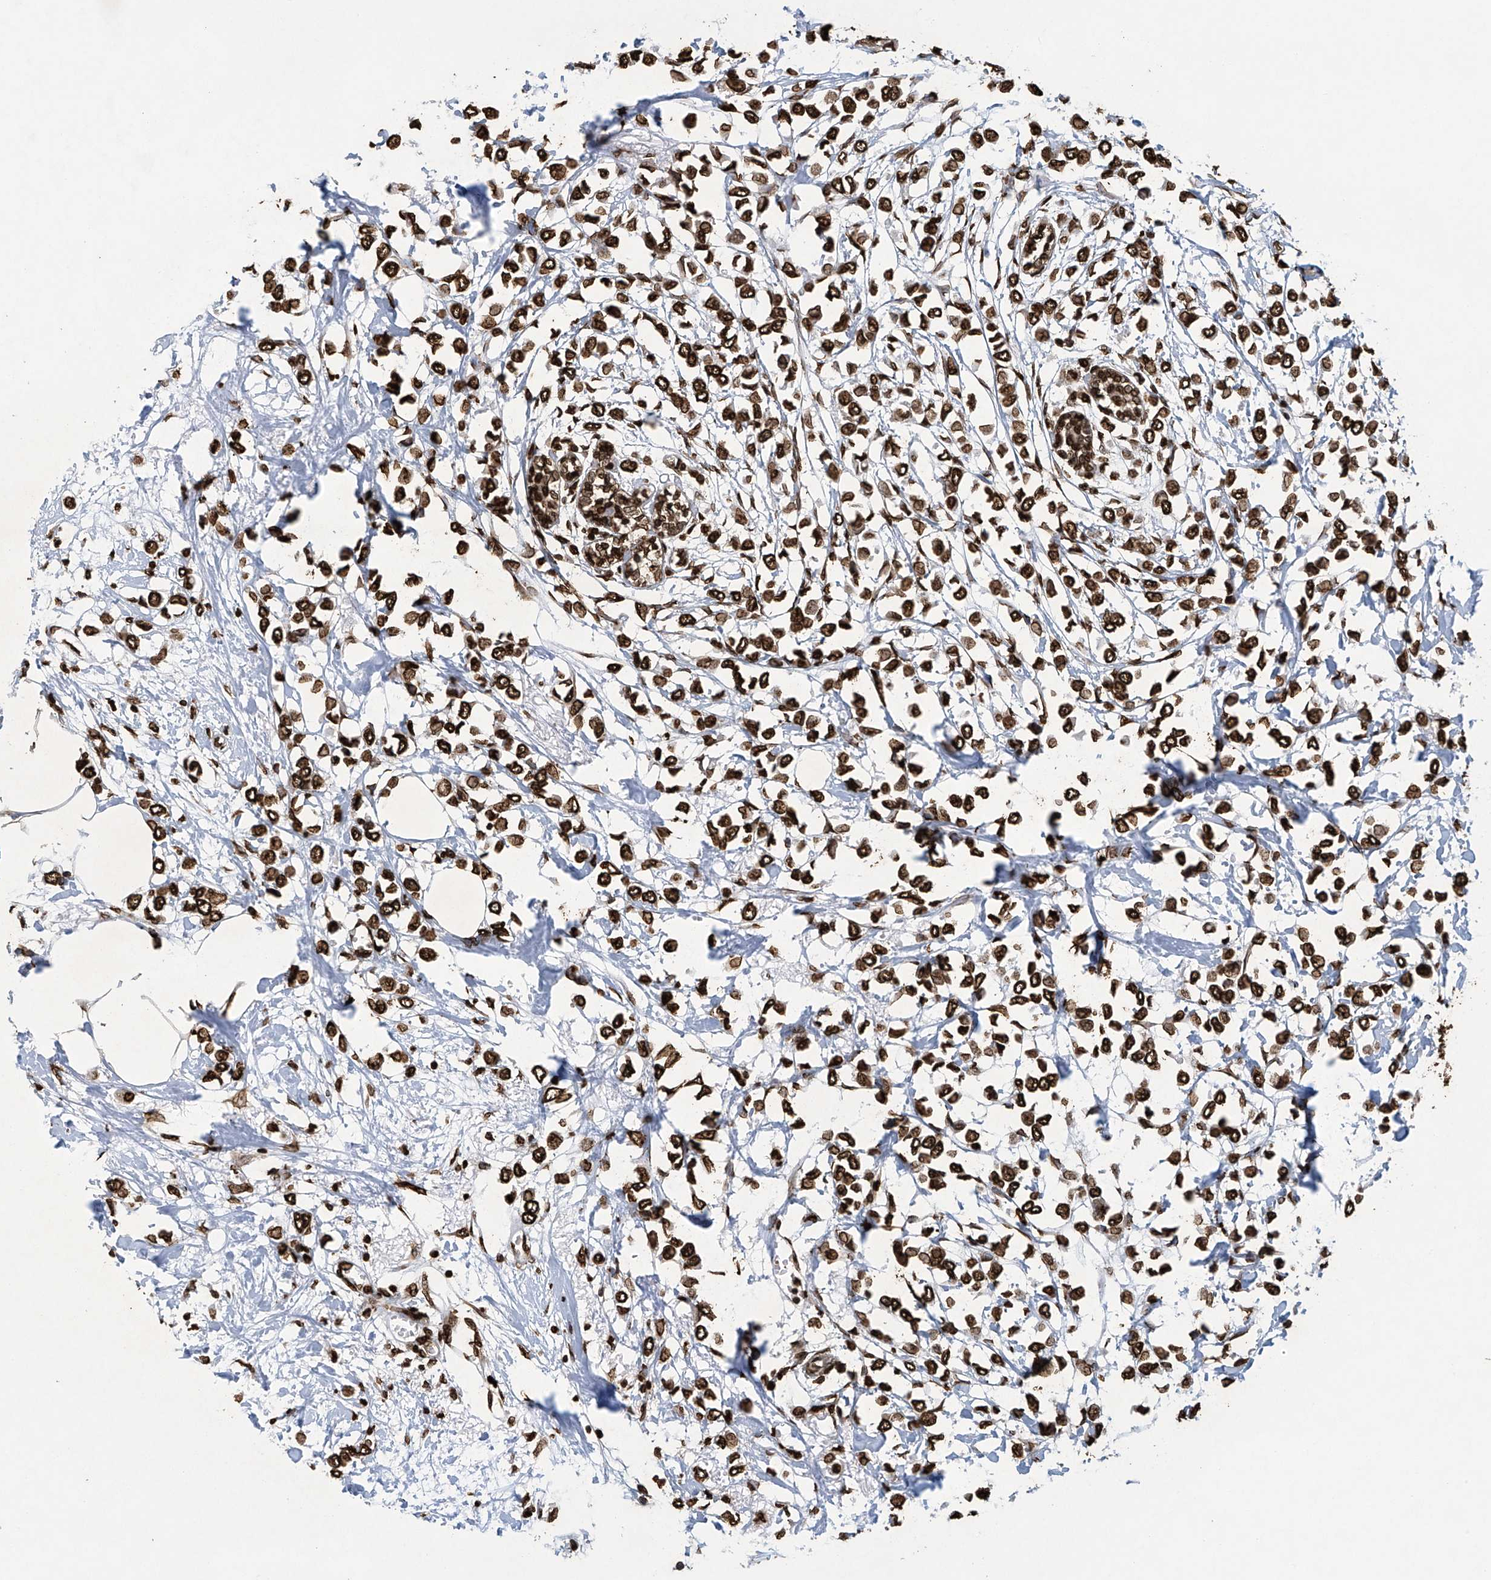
{"staining": {"intensity": "strong", "quantity": ">75%", "location": "nuclear"}, "tissue": "breast cancer", "cell_type": "Tumor cells", "image_type": "cancer", "snomed": [{"axis": "morphology", "description": "Lobular carcinoma"}, {"axis": "topography", "description": "Breast"}], "caption": "There is high levels of strong nuclear positivity in tumor cells of breast lobular carcinoma, as demonstrated by immunohistochemical staining (brown color).", "gene": "H3-3A", "patient": {"sex": "female", "age": 51}}